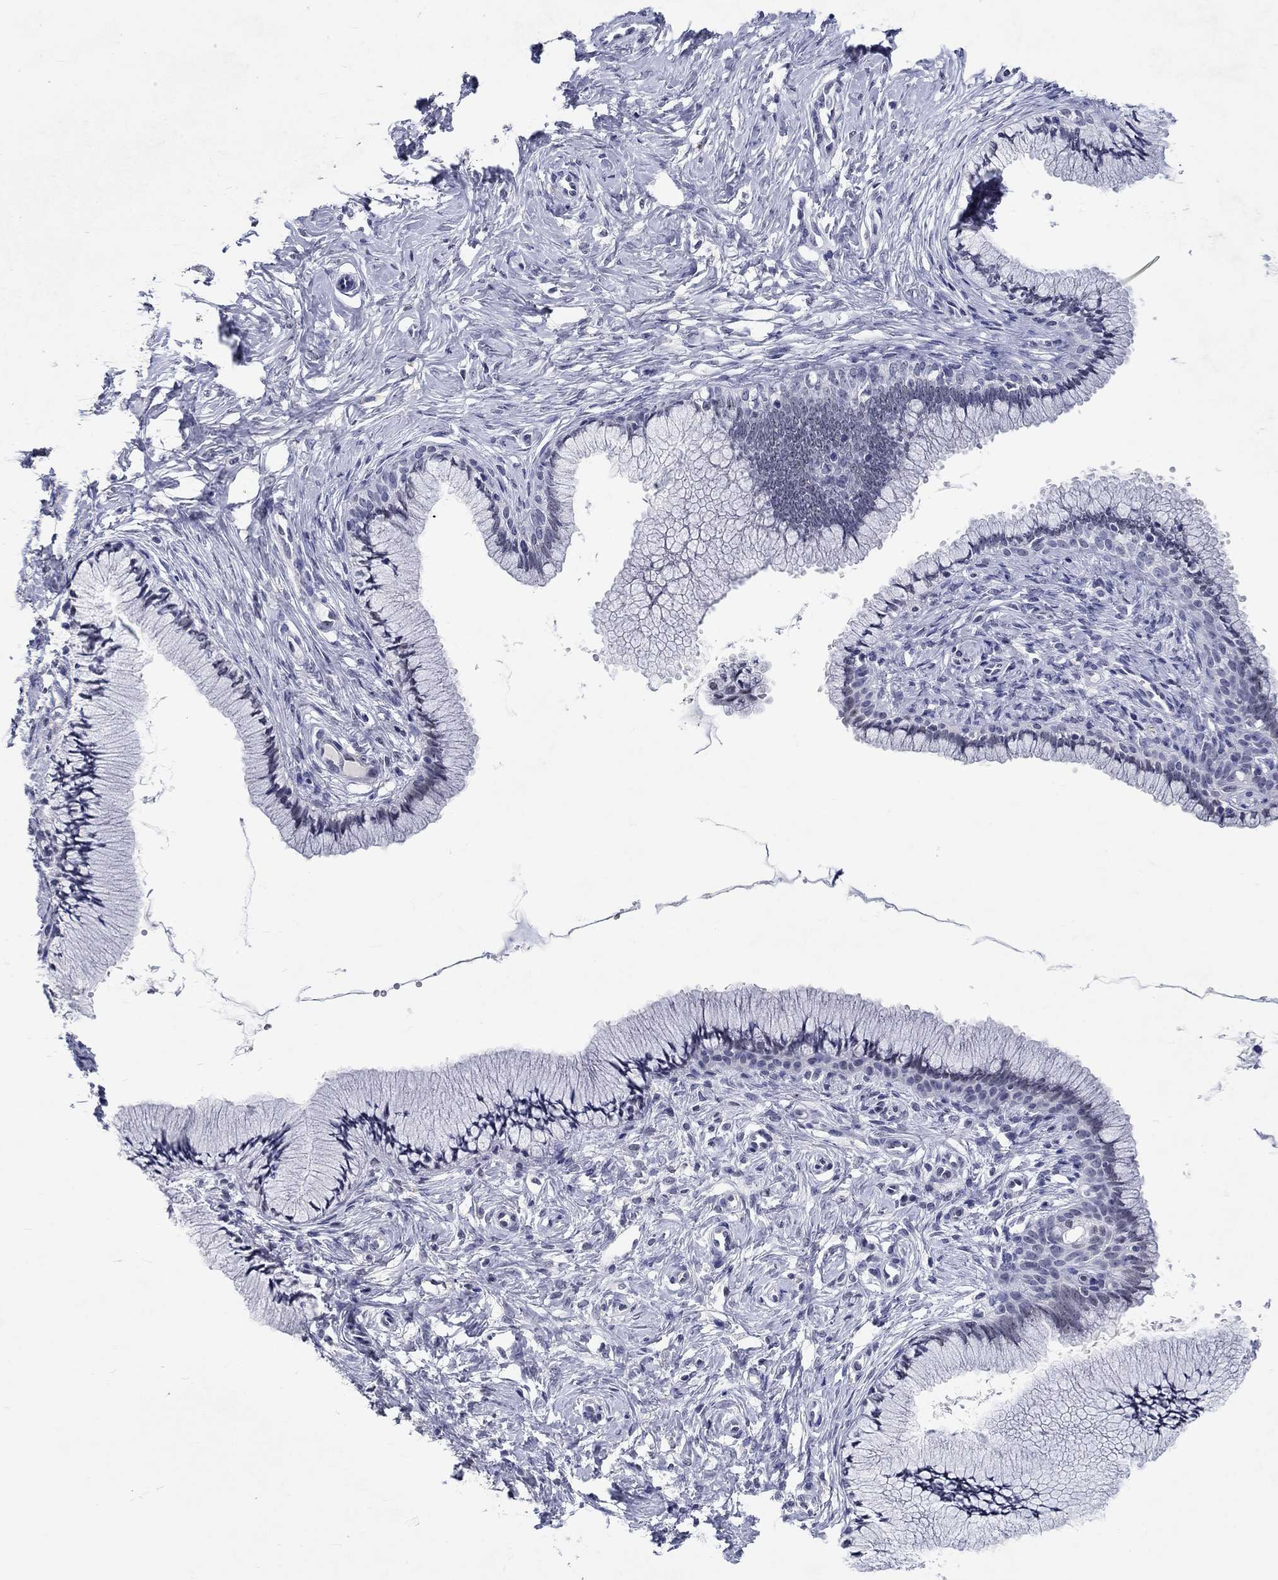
{"staining": {"intensity": "negative", "quantity": "none", "location": "none"}, "tissue": "cervix", "cell_type": "Glandular cells", "image_type": "normal", "snomed": [{"axis": "morphology", "description": "Normal tissue, NOS"}, {"axis": "topography", "description": "Cervix"}], "caption": "Immunohistochemistry photomicrograph of benign cervix stained for a protein (brown), which displays no expression in glandular cells.", "gene": "GRIN1", "patient": {"sex": "female", "age": 37}}